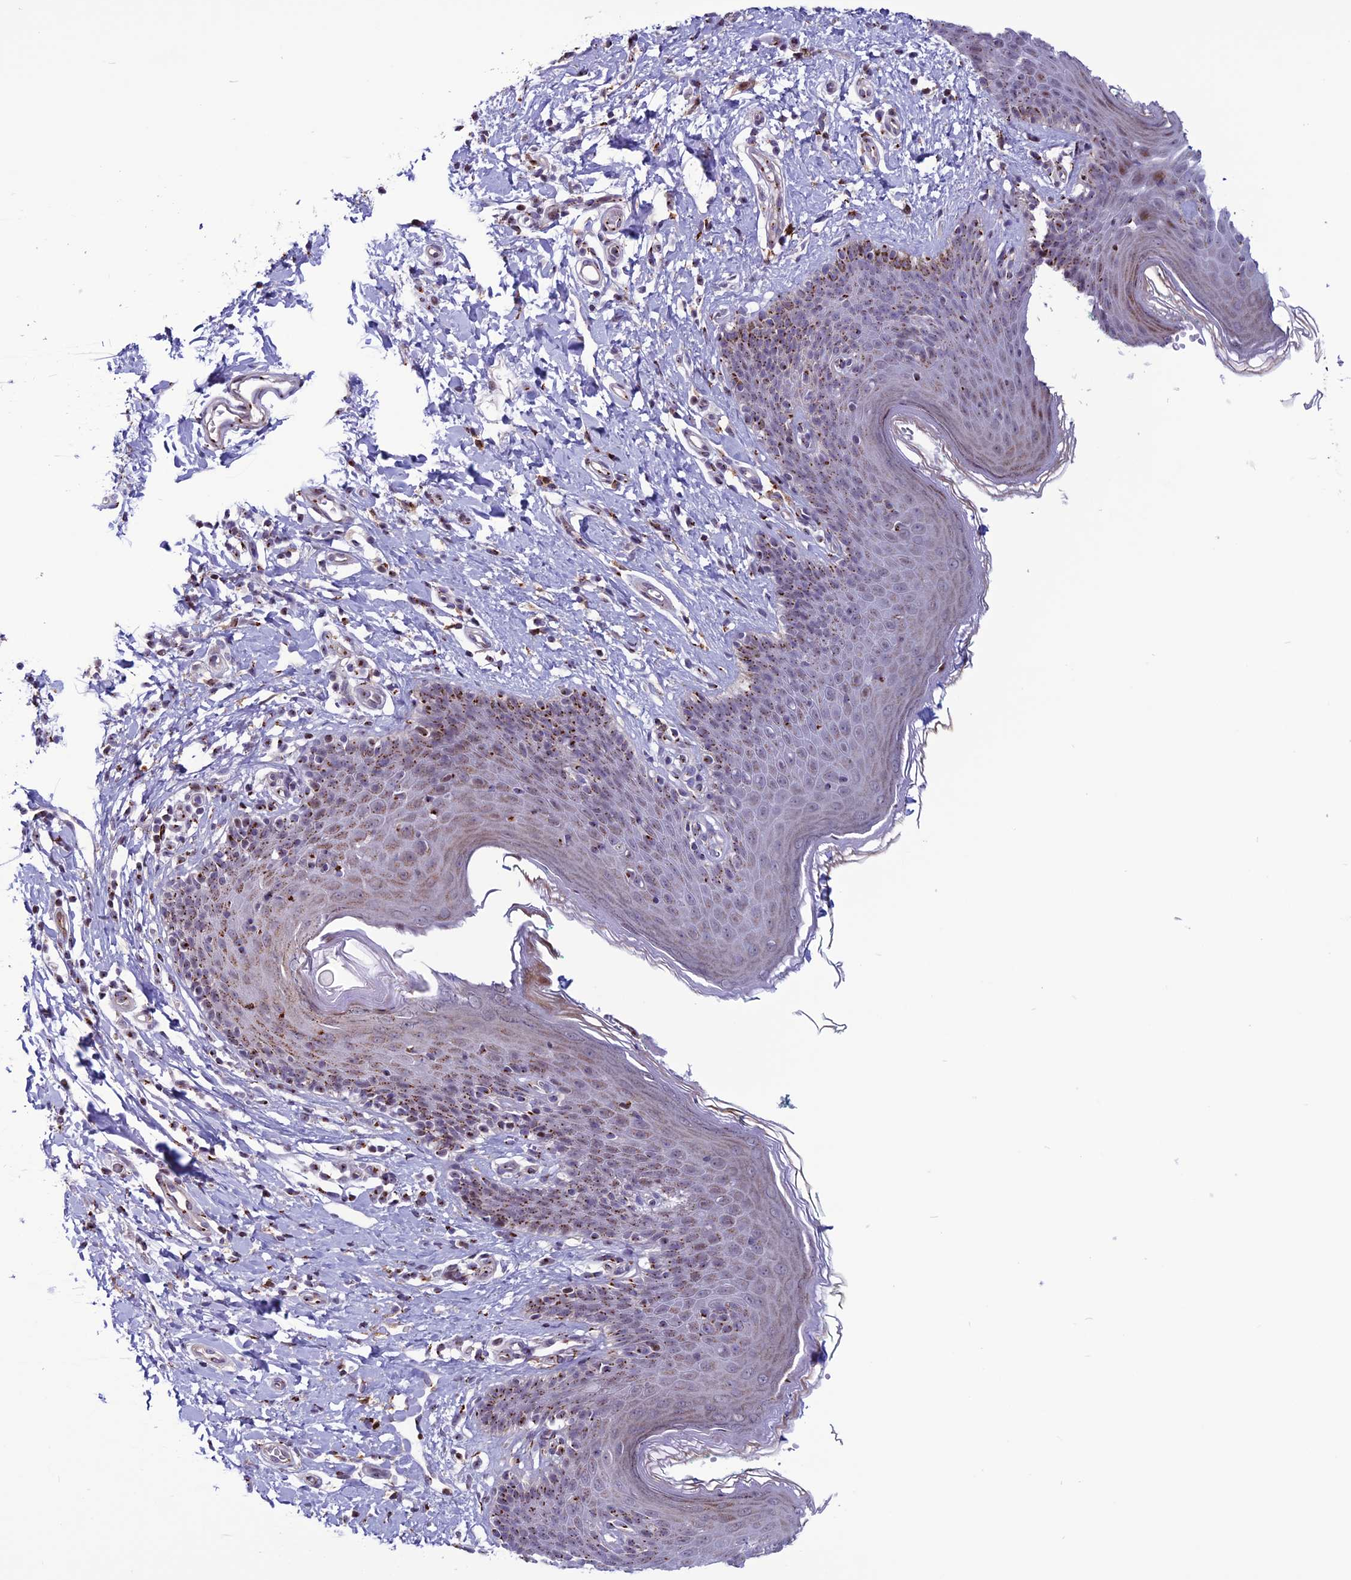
{"staining": {"intensity": "strong", "quantity": "25%-75%", "location": "cytoplasmic/membranous,nuclear"}, "tissue": "skin", "cell_type": "Epidermal cells", "image_type": "normal", "snomed": [{"axis": "morphology", "description": "Normal tissue, NOS"}, {"axis": "topography", "description": "Vulva"}], "caption": "Protein staining of normal skin displays strong cytoplasmic/membranous,nuclear positivity in about 25%-75% of epidermal cells. The protein is stained brown, and the nuclei are stained in blue (DAB IHC with brightfield microscopy, high magnification).", "gene": "PLEKHA4", "patient": {"sex": "female", "age": 66}}